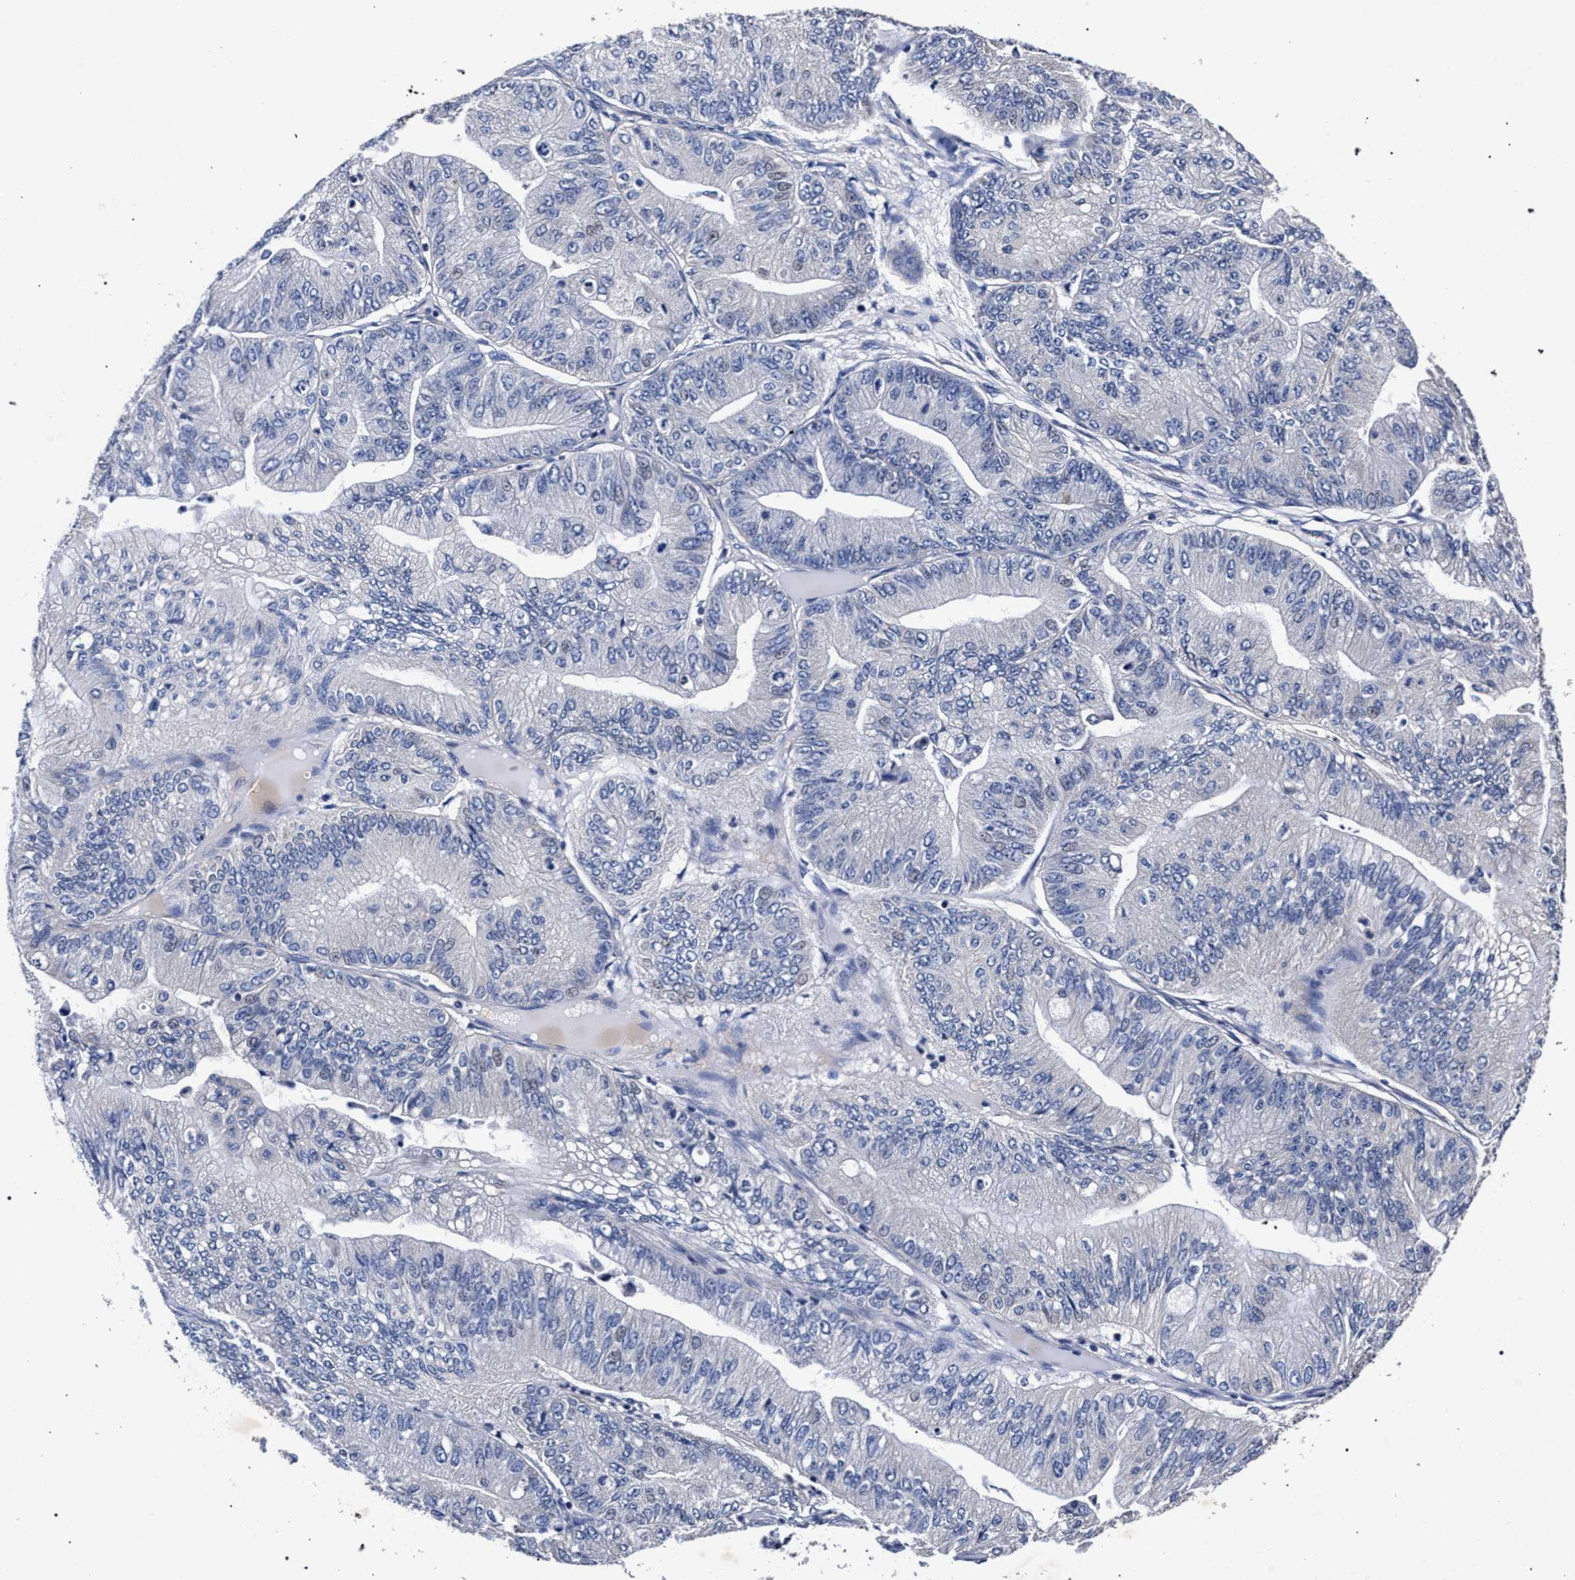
{"staining": {"intensity": "negative", "quantity": "none", "location": "none"}, "tissue": "ovarian cancer", "cell_type": "Tumor cells", "image_type": "cancer", "snomed": [{"axis": "morphology", "description": "Cystadenocarcinoma, mucinous, NOS"}, {"axis": "topography", "description": "Ovary"}], "caption": "Immunohistochemistry of human ovarian mucinous cystadenocarcinoma demonstrates no positivity in tumor cells.", "gene": "CFAP95", "patient": {"sex": "female", "age": 61}}